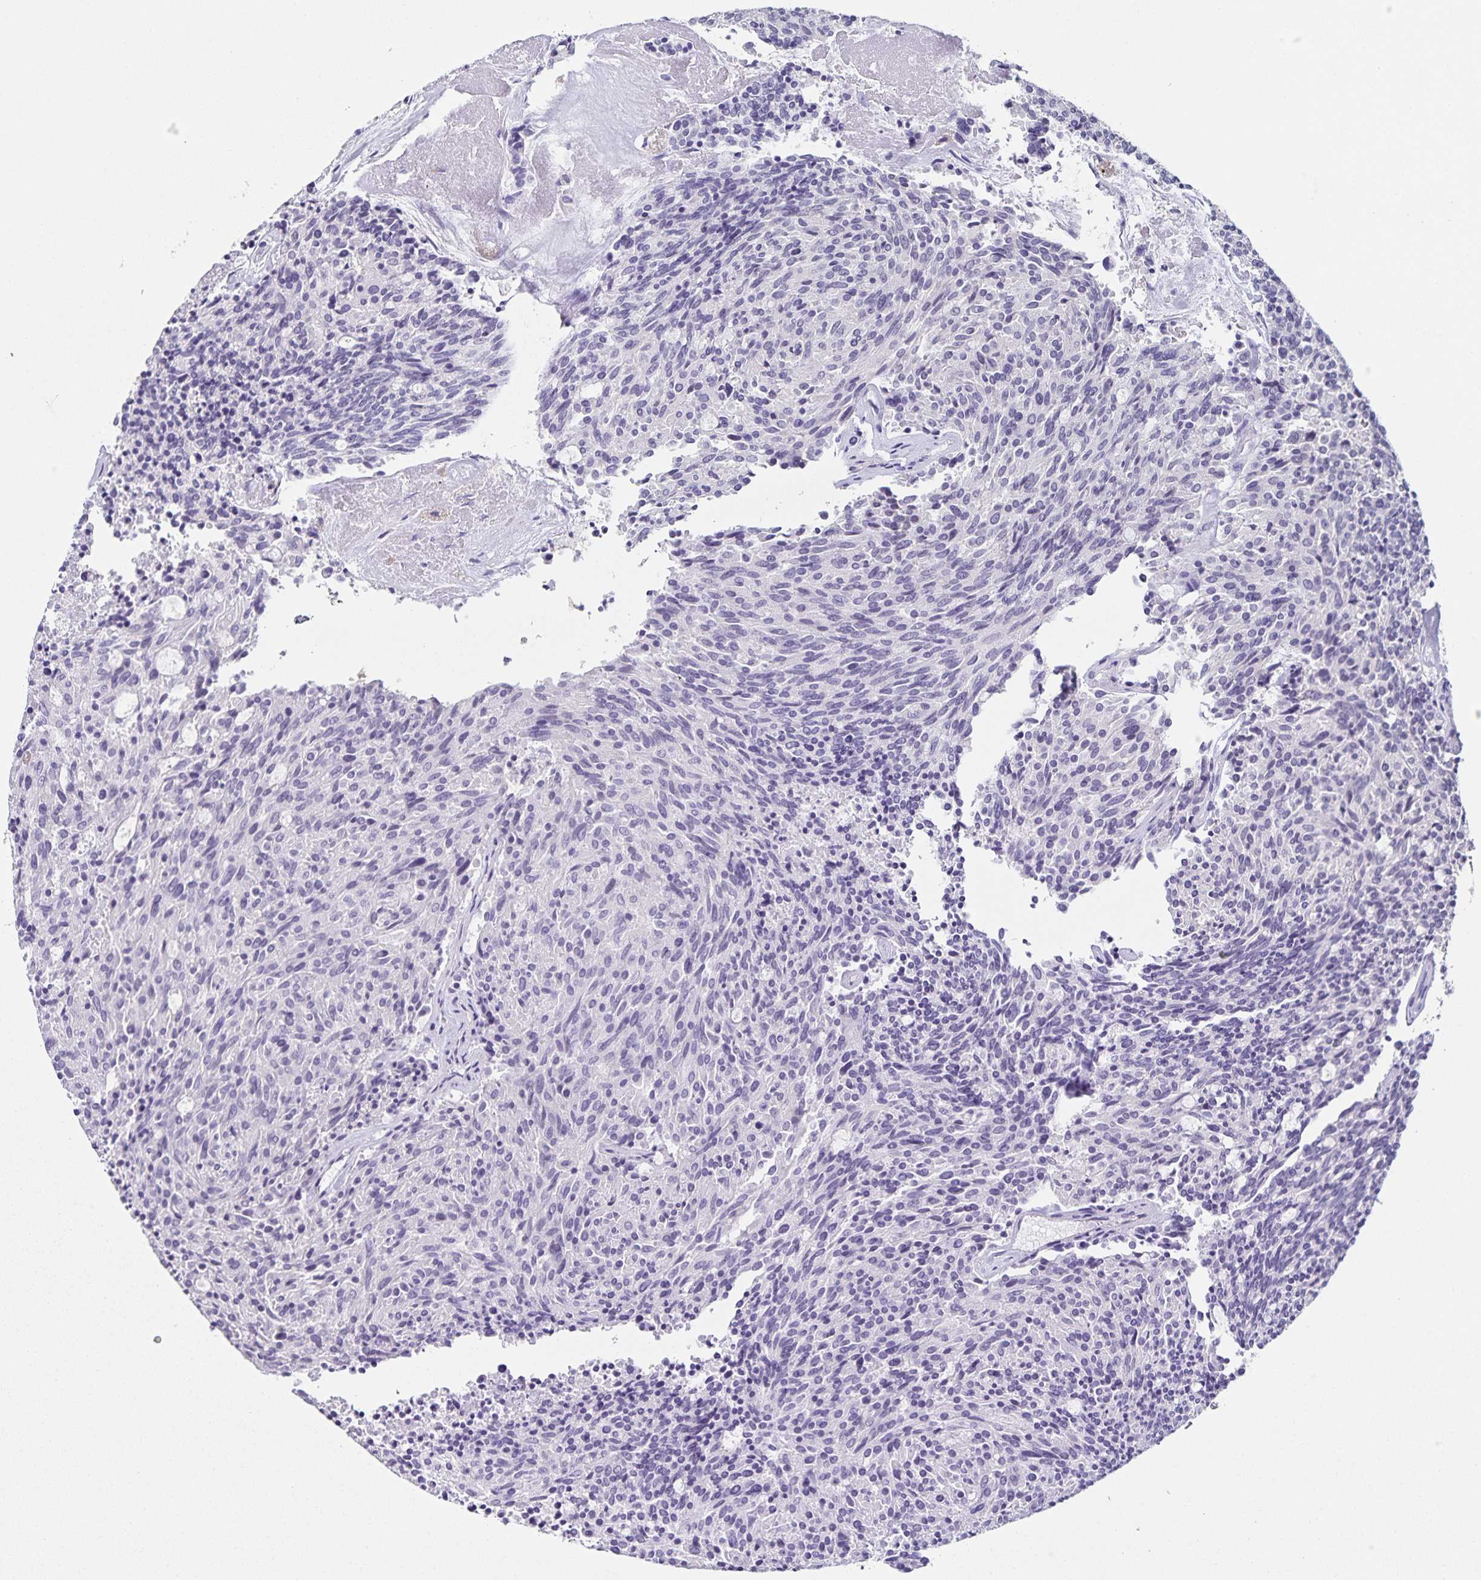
{"staining": {"intensity": "negative", "quantity": "none", "location": "none"}, "tissue": "carcinoid", "cell_type": "Tumor cells", "image_type": "cancer", "snomed": [{"axis": "morphology", "description": "Carcinoid, malignant, NOS"}, {"axis": "topography", "description": "Pancreas"}], "caption": "Tumor cells show no significant protein positivity in carcinoid (malignant).", "gene": "SLC12A3", "patient": {"sex": "female", "age": 54}}